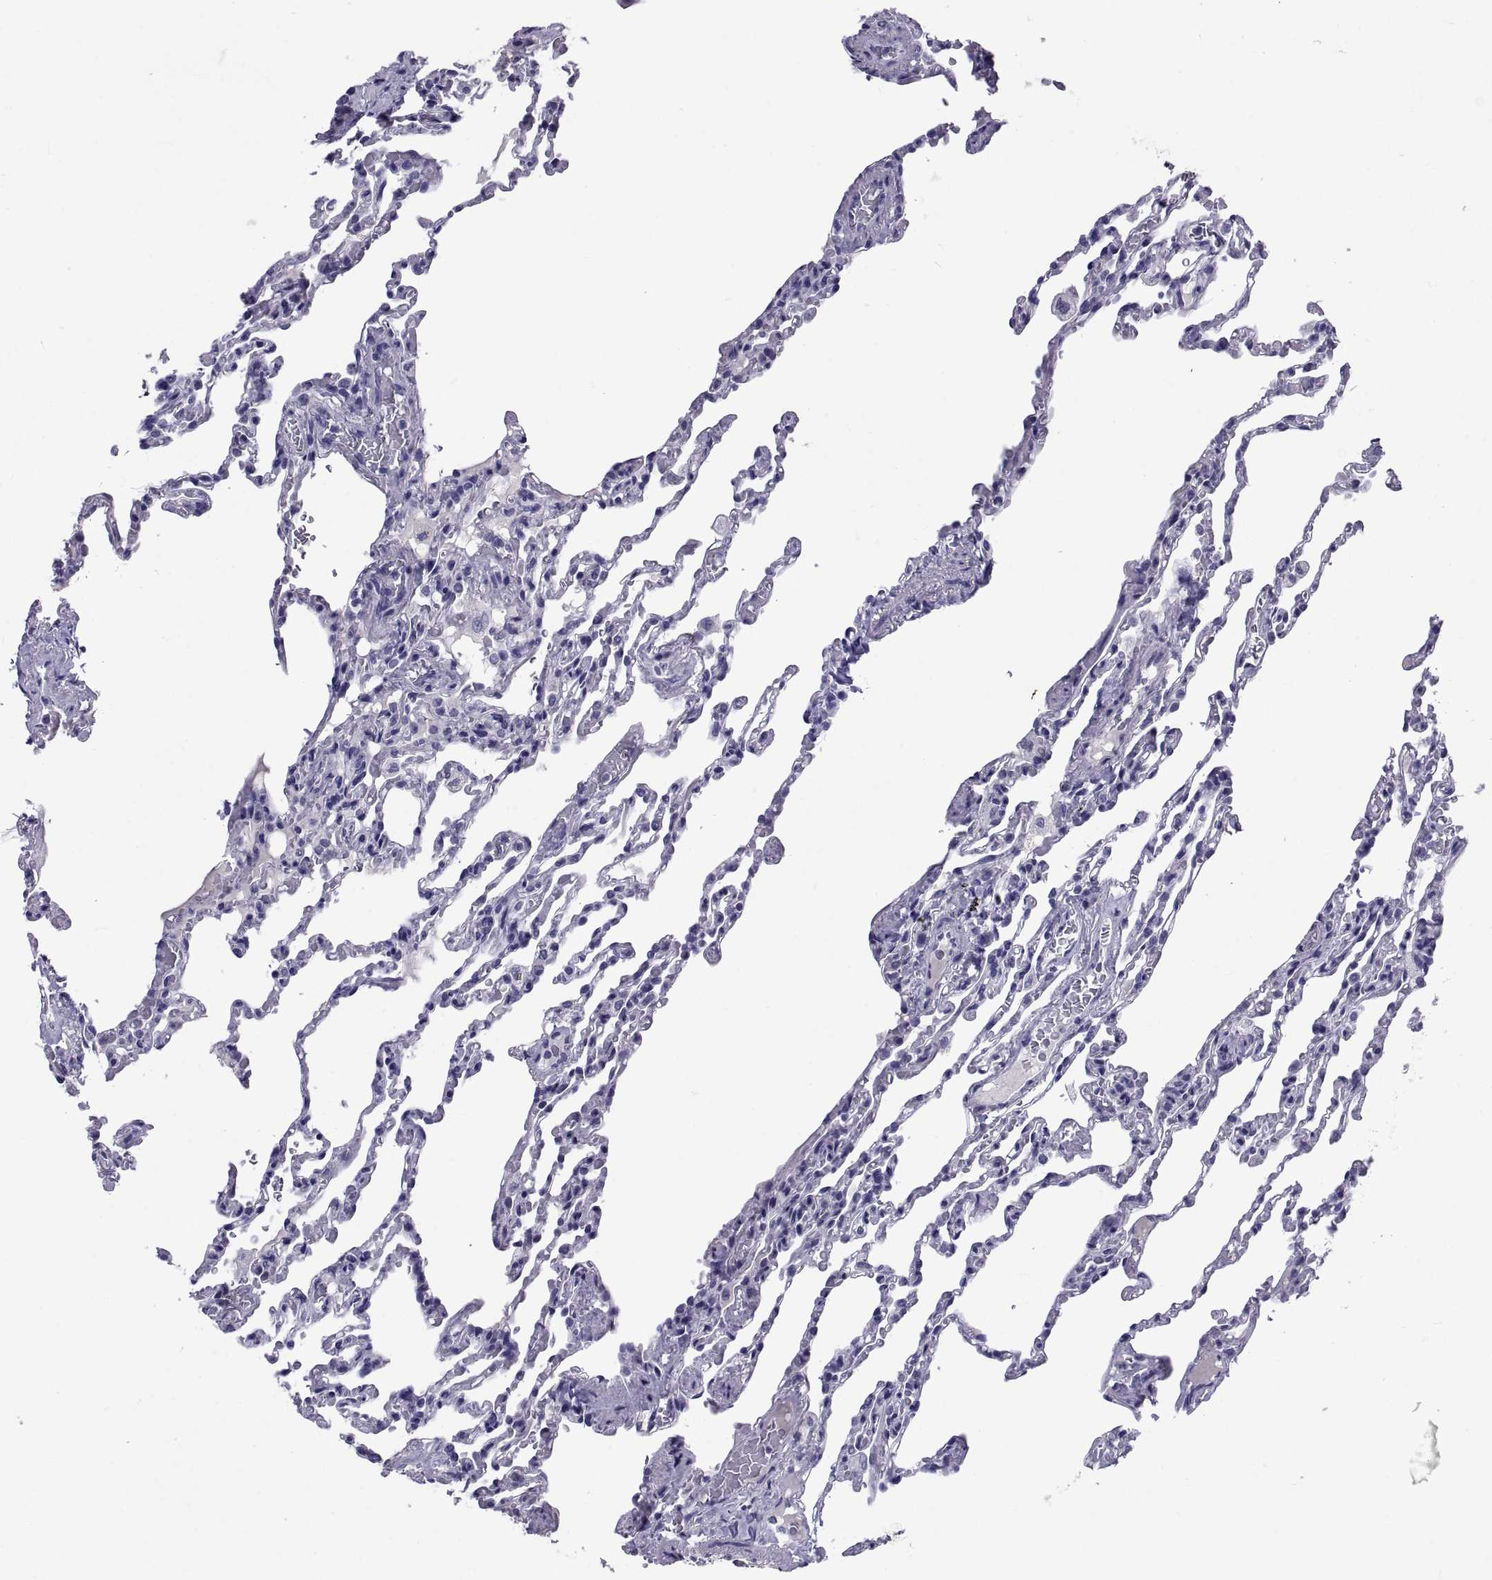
{"staining": {"intensity": "negative", "quantity": "none", "location": "none"}, "tissue": "lung", "cell_type": "Alveolar cells", "image_type": "normal", "snomed": [{"axis": "morphology", "description": "Normal tissue, NOS"}, {"axis": "topography", "description": "Lung"}], "caption": "High power microscopy micrograph of an immunohistochemistry histopathology image of unremarkable lung, revealing no significant expression in alveolar cells. (DAB (3,3'-diaminobenzidine) immunohistochemistry with hematoxylin counter stain).", "gene": "TGFBR3L", "patient": {"sex": "female", "age": 43}}